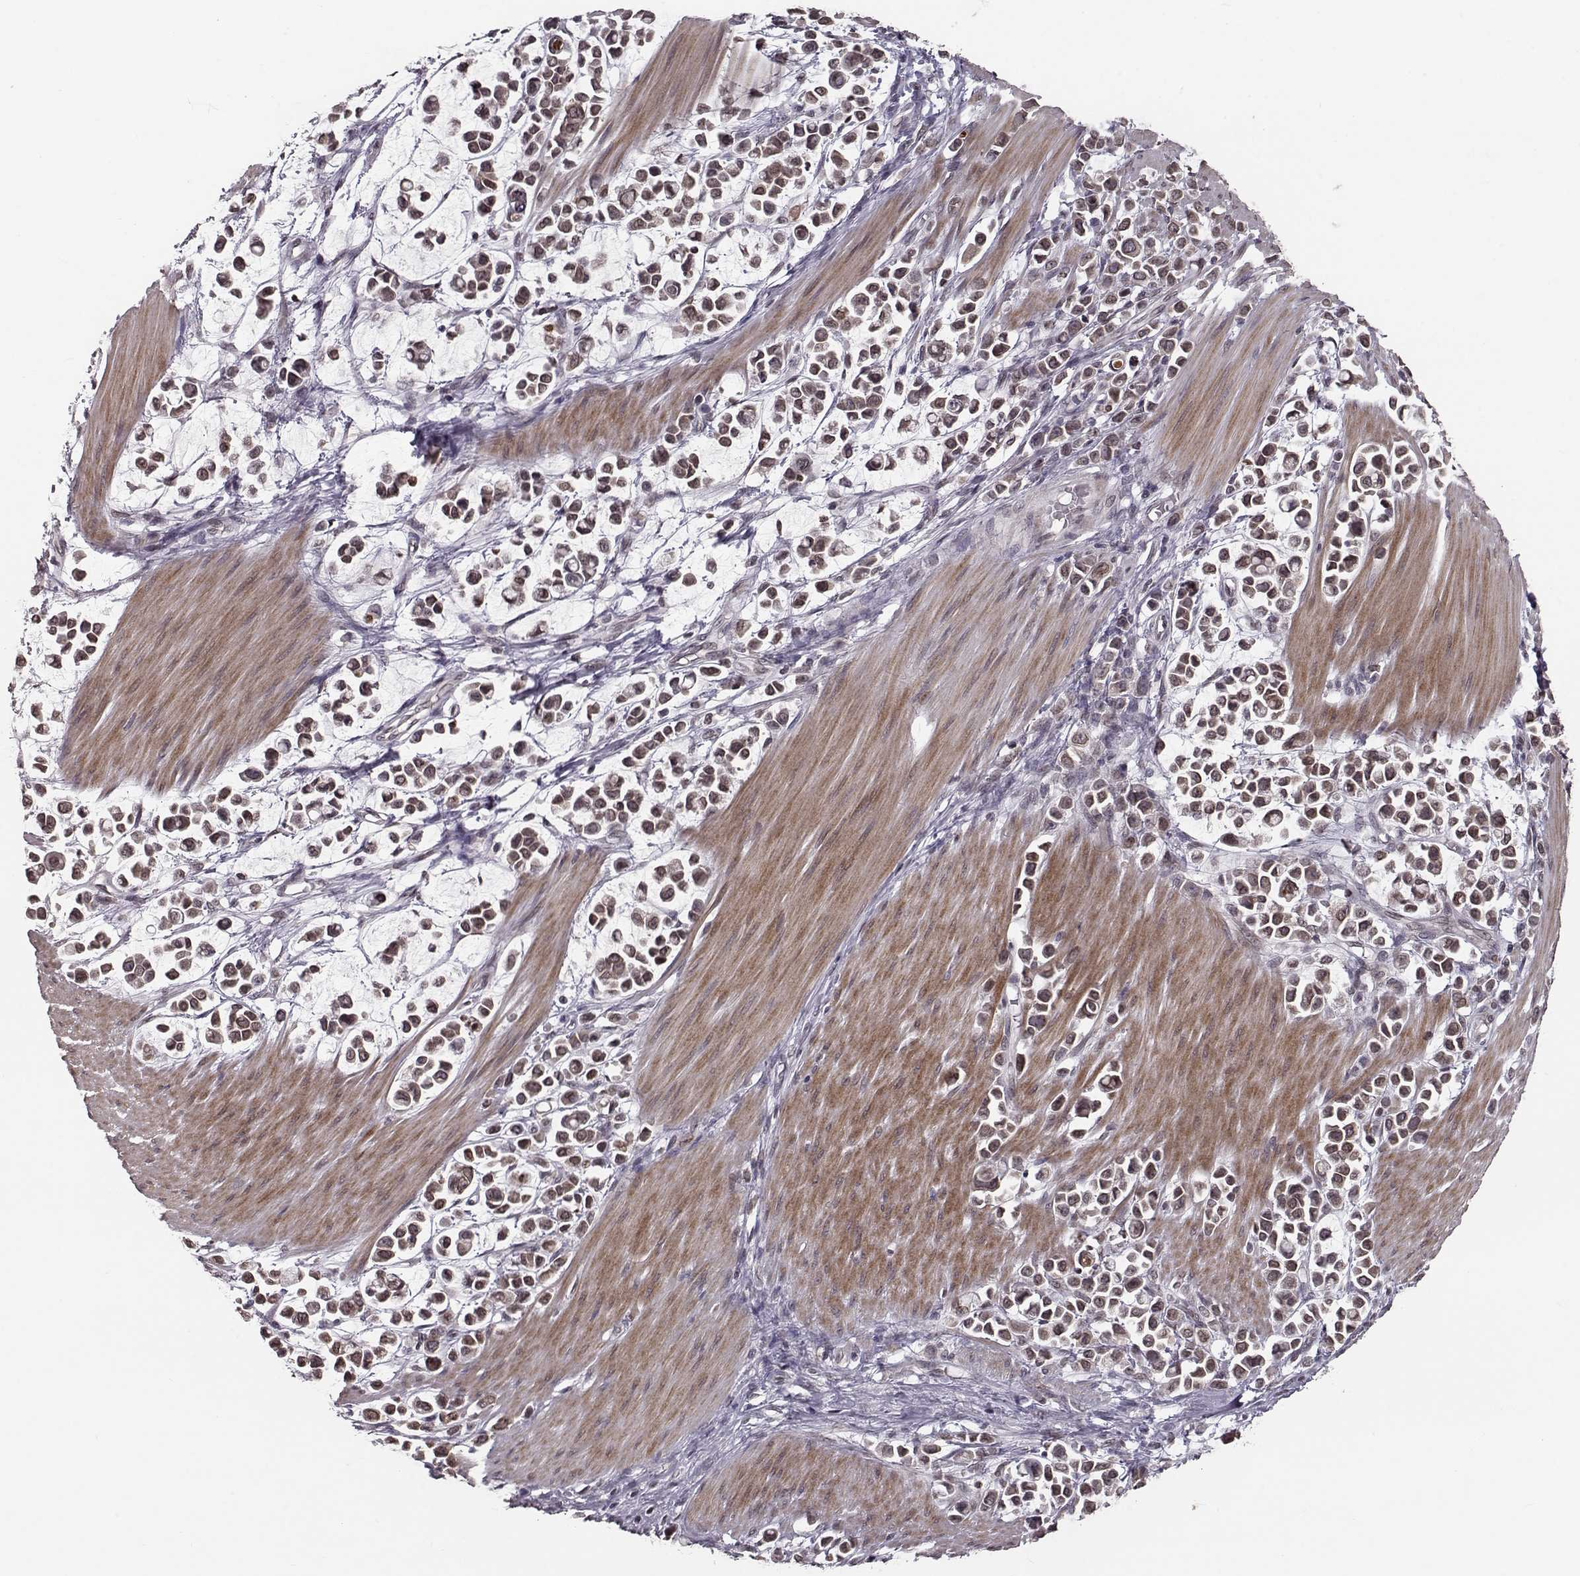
{"staining": {"intensity": "weak", "quantity": ">75%", "location": "cytoplasmic/membranous,nuclear"}, "tissue": "stomach cancer", "cell_type": "Tumor cells", "image_type": "cancer", "snomed": [{"axis": "morphology", "description": "Adenocarcinoma, NOS"}, {"axis": "topography", "description": "Stomach"}], "caption": "Tumor cells demonstrate weak cytoplasmic/membranous and nuclear staining in about >75% of cells in stomach cancer (adenocarcinoma). (DAB IHC with brightfield microscopy, high magnification).", "gene": "NUP37", "patient": {"sex": "male", "age": 82}}